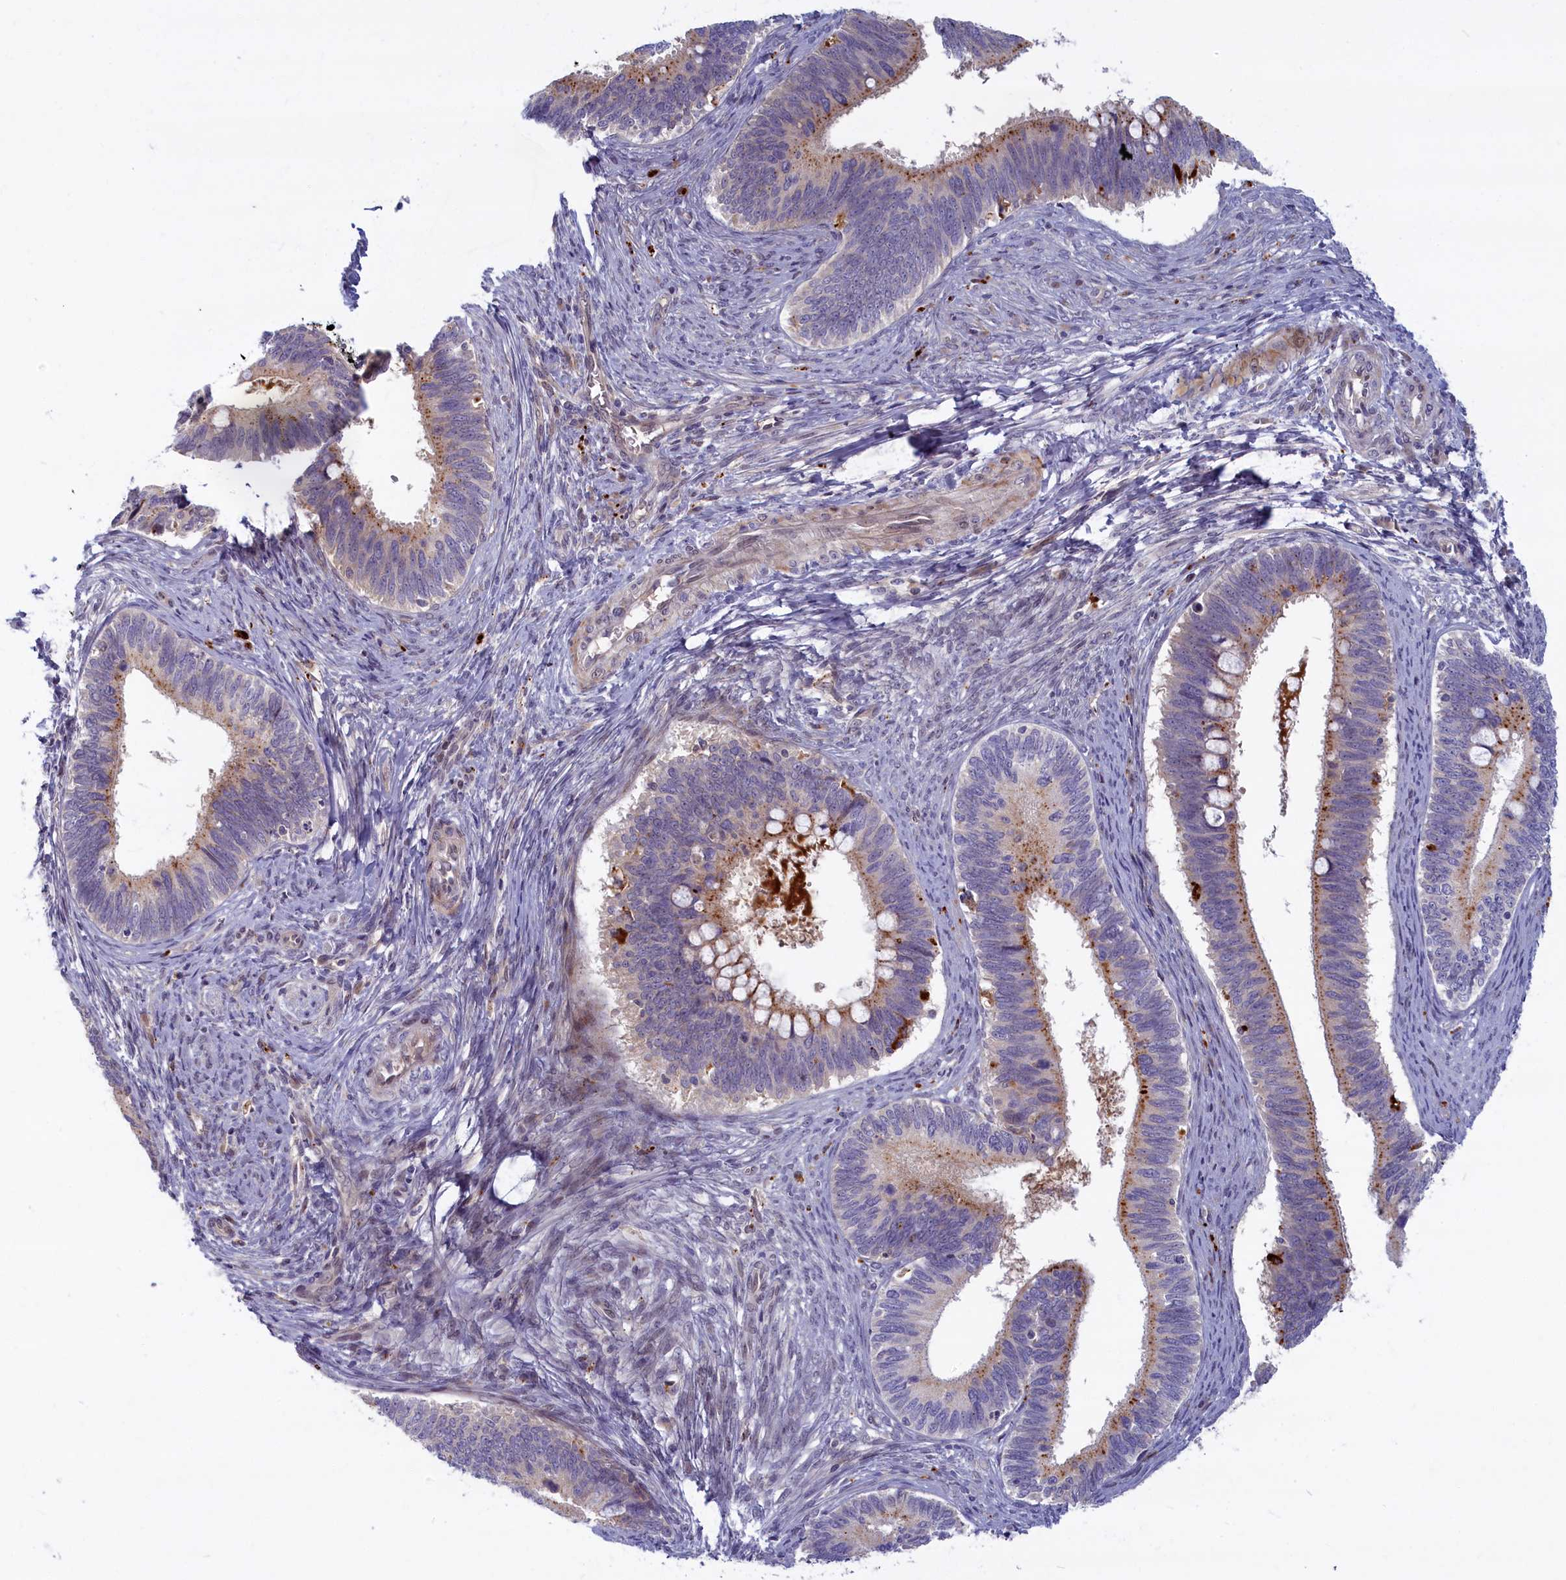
{"staining": {"intensity": "moderate", "quantity": "<25%", "location": "cytoplasmic/membranous"}, "tissue": "cervical cancer", "cell_type": "Tumor cells", "image_type": "cancer", "snomed": [{"axis": "morphology", "description": "Adenocarcinoma, NOS"}, {"axis": "topography", "description": "Cervix"}], "caption": "Immunohistochemistry (DAB) staining of human adenocarcinoma (cervical) displays moderate cytoplasmic/membranous protein staining in approximately <25% of tumor cells.", "gene": "FCSK", "patient": {"sex": "female", "age": 42}}